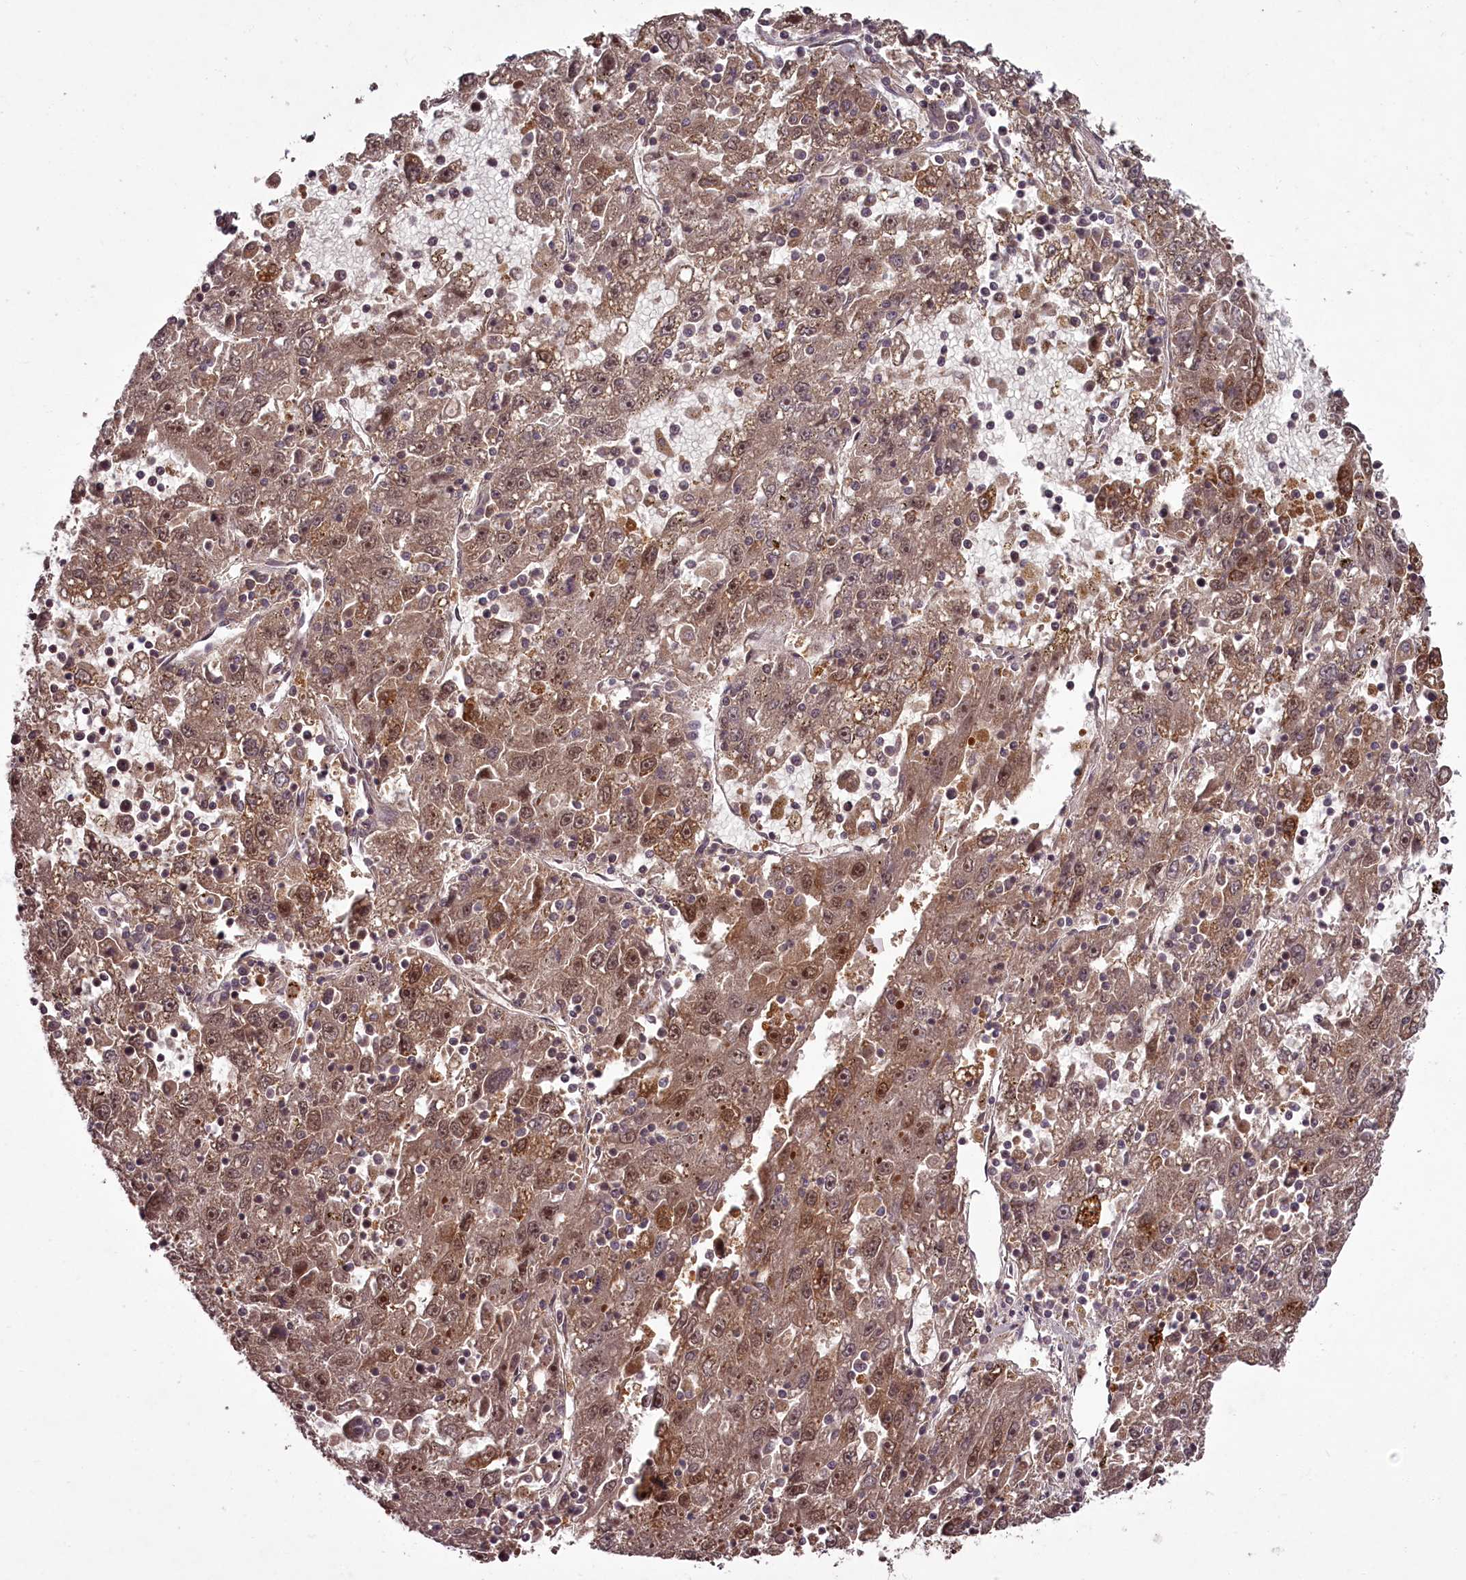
{"staining": {"intensity": "moderate", "quantity": ">75%", "location": "cytoplasmic/membranous,nuclear"}, "tissue": "liver cancer", "cell_type": "Tumor cells", "image_type": "cancer", "snomed": [{"axis": "morphology", "description": "Carcinoma, Hepatocellular, NOS"}, {"axis": "topography", "description": "Liver"}], "caption": "Immunohistochemistry of liver cancer (hepatocellular carcinoma) shows medium levels of moderate cytoplasmic/membranous and nuclear staining in about >75% of tumor cells.", "gene": "PCBP2", "patient": {"sex": "male", "age": 49}}